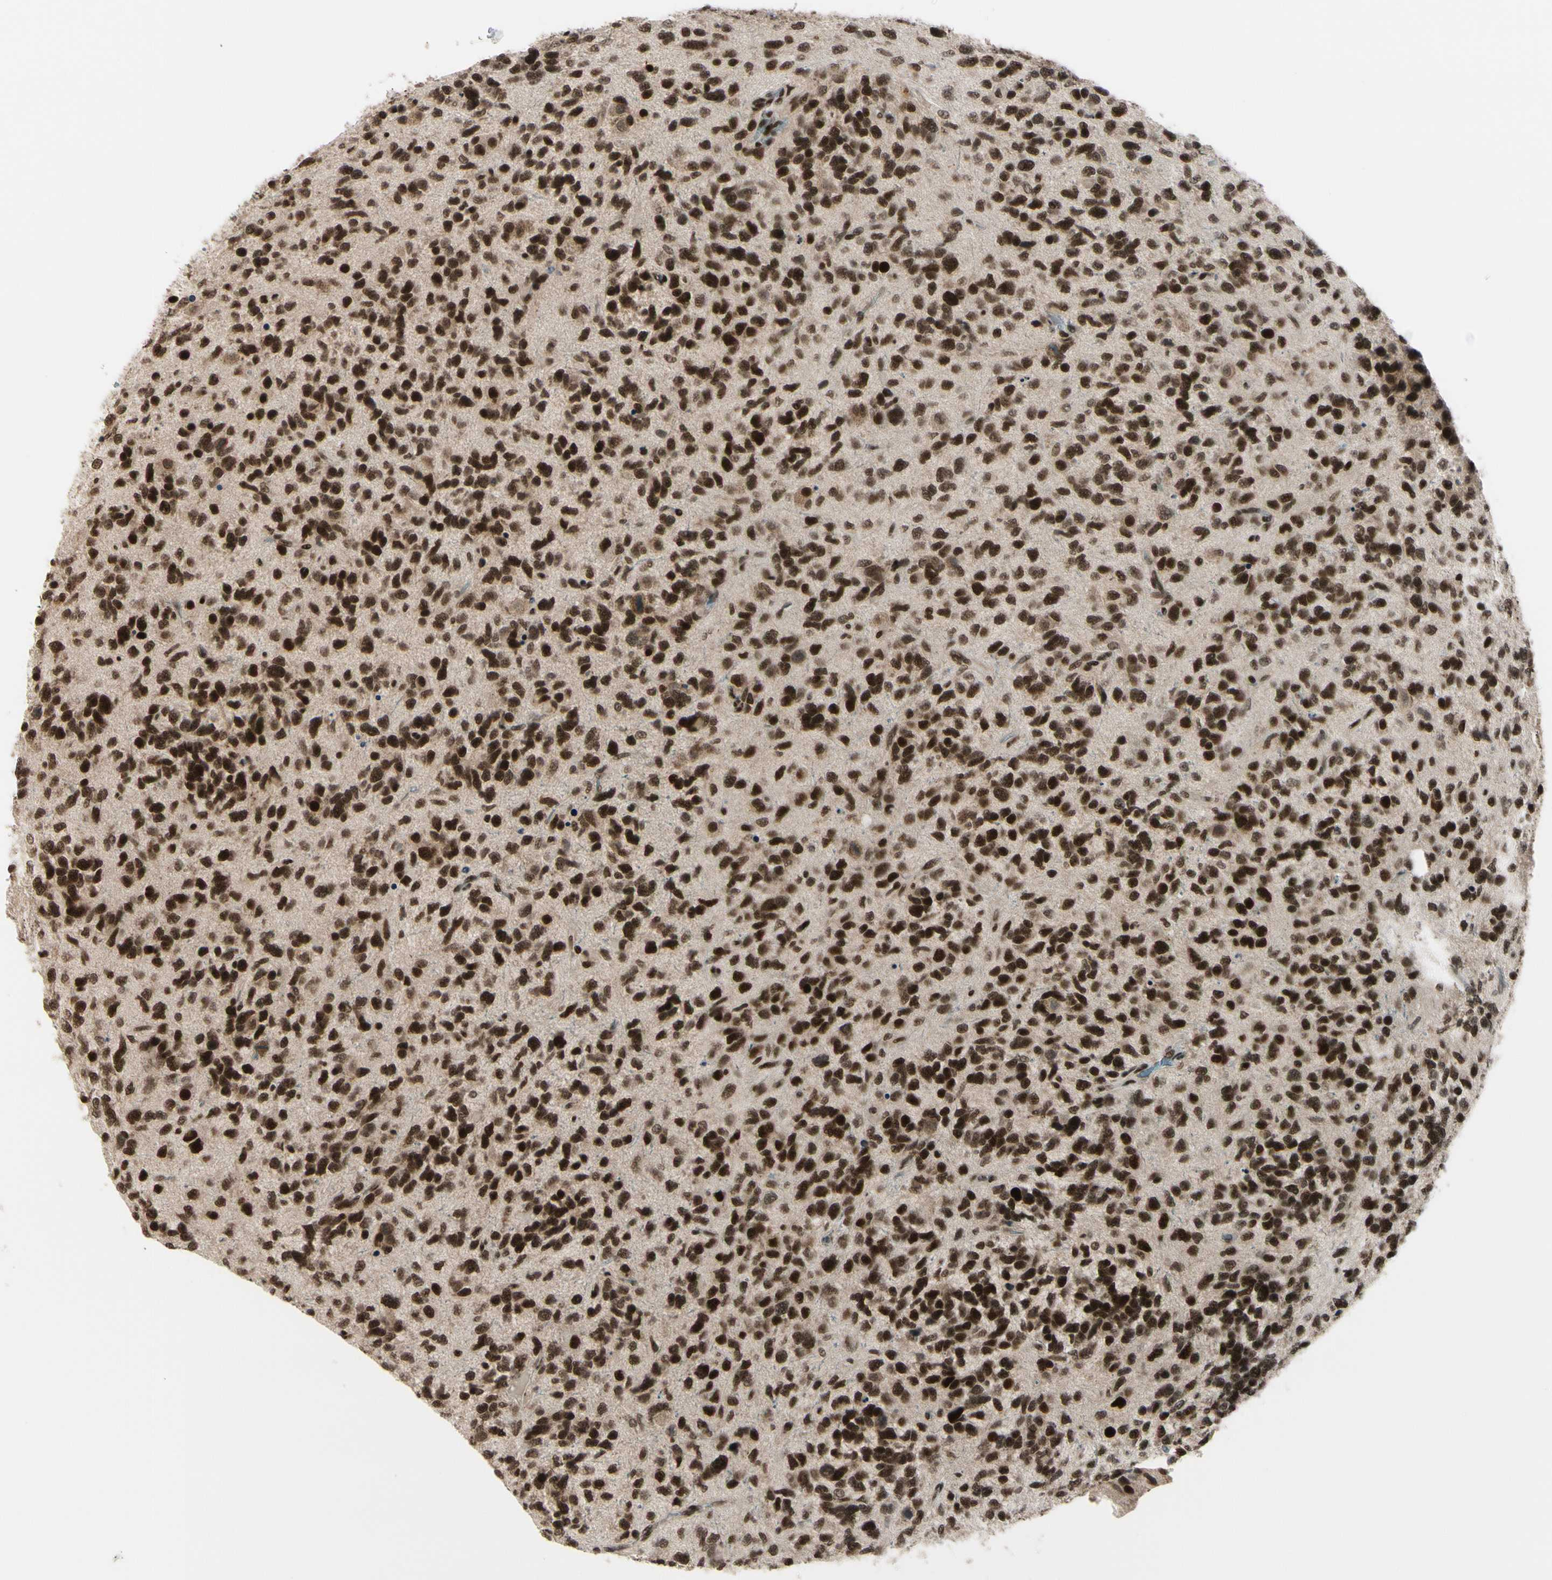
{"staining": {"intensity": "strong", "quantity": ">75%", "location": "nuclear"}, "tissue": "glioma", "cell_type": "Tumor cells", "image_type": "cancer", "snomed": [{"axis": "morphology", "description": "Glioma, malignant, High grade"}, {"axis": "topography", "description": "Brain"}], "caption": "A brown stain highlights strong nuclear expression of a protein in glioma tumor cells. (IHC, brightfield microscopy, high magnification).", "gene": "CHAMP1", "patient": {"sex": "female", "age": 58}}